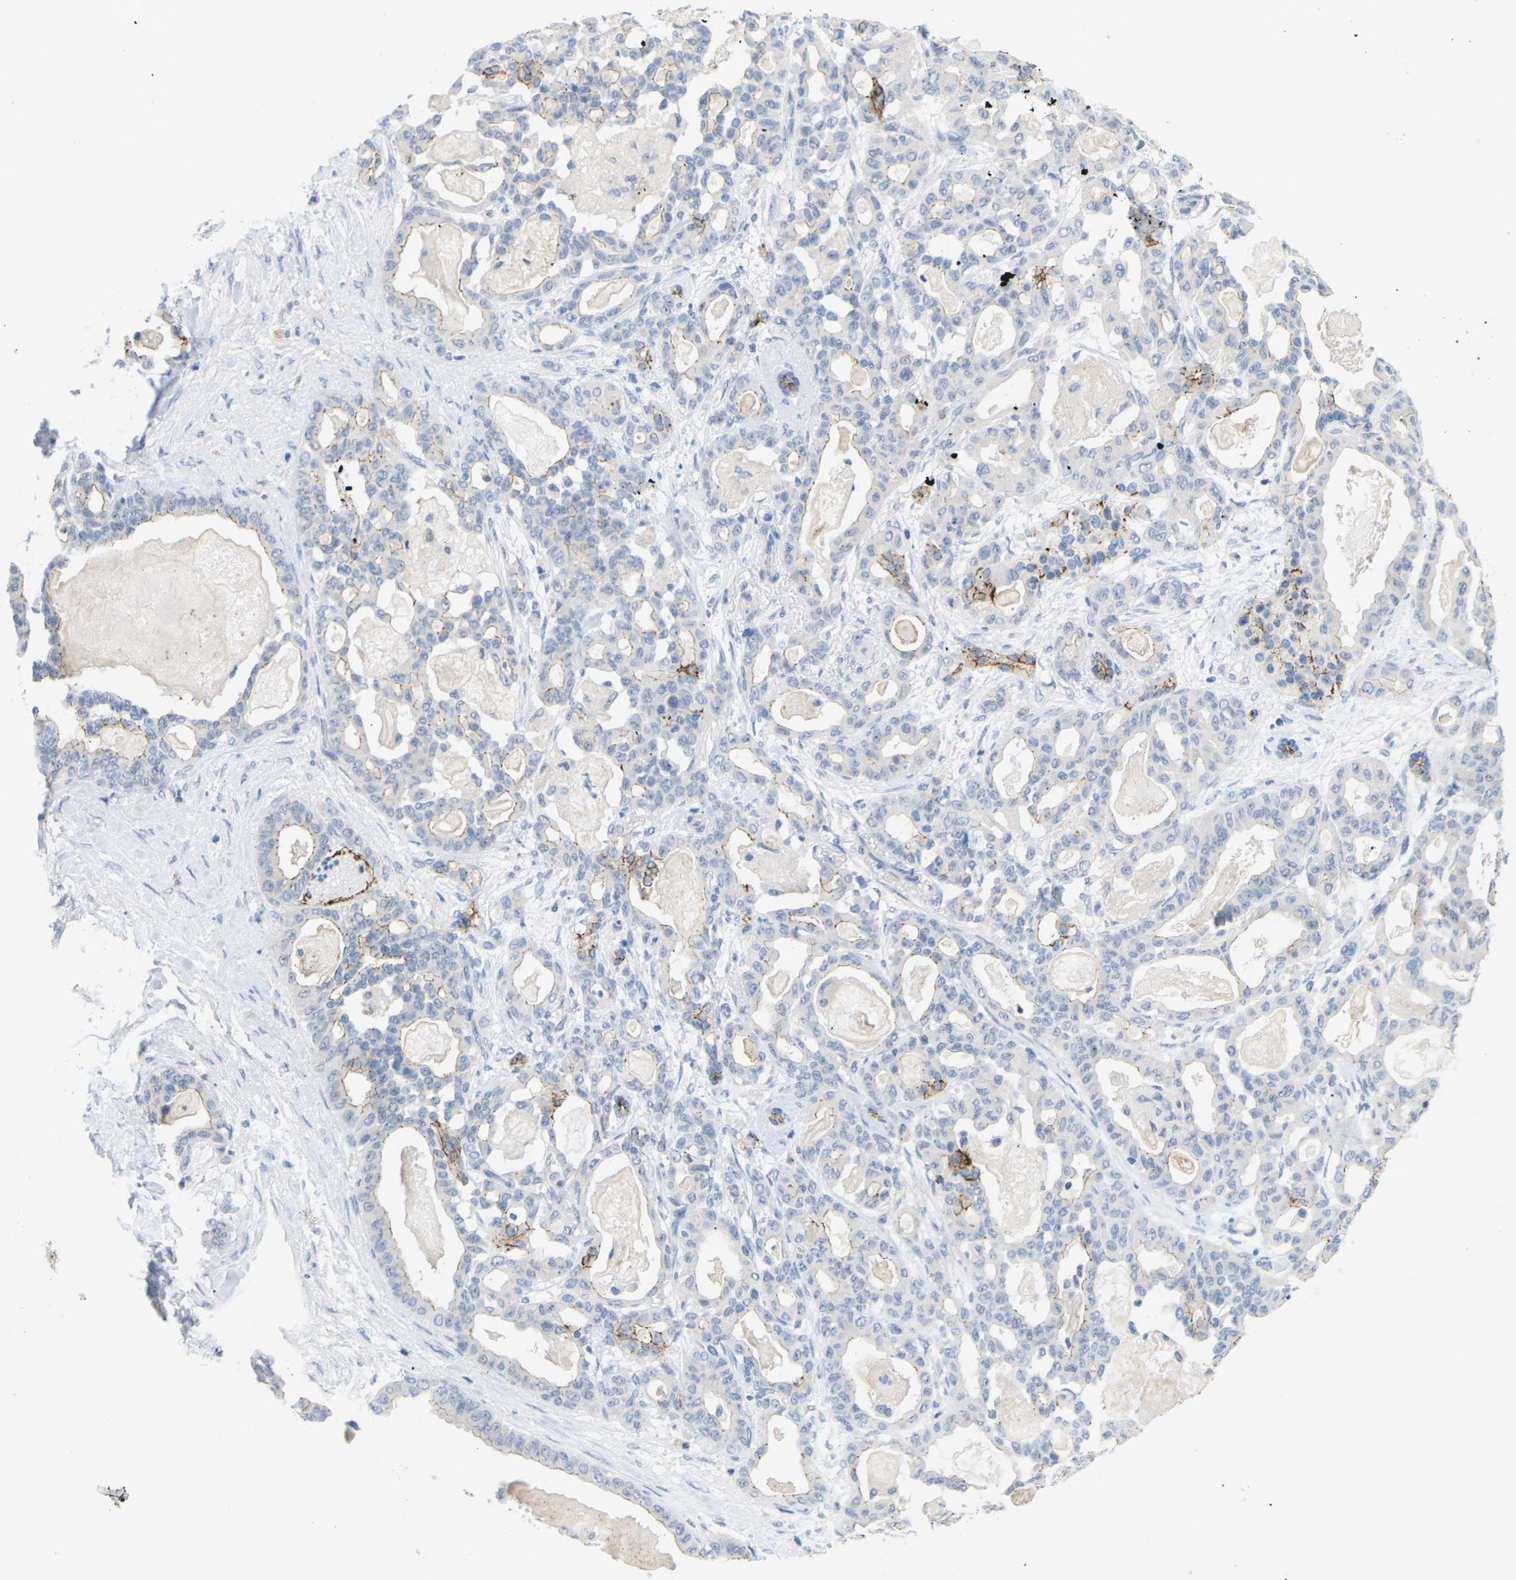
{"staining": {"intensity": "moderate", "quantity": "<25%", "location": "cytoplasmic/membranous"}, "tissue": "pancreatic cancer", "cell_type": "Tumor cells", "image_type": "cancer", "snomed": [{"axis": "morphology", "description": "Adenocarcinoma, NOS"}, {"axis": "topography", "description": "Pancreas"}], "caption": "Protein expression analysis of pancreatic cancer demonstrates moderate cytoplasmic/membranous expression in about <25% of tumor cells.", "gene": "CLDN3", "patient": {"sex": "male", "age": 63}}